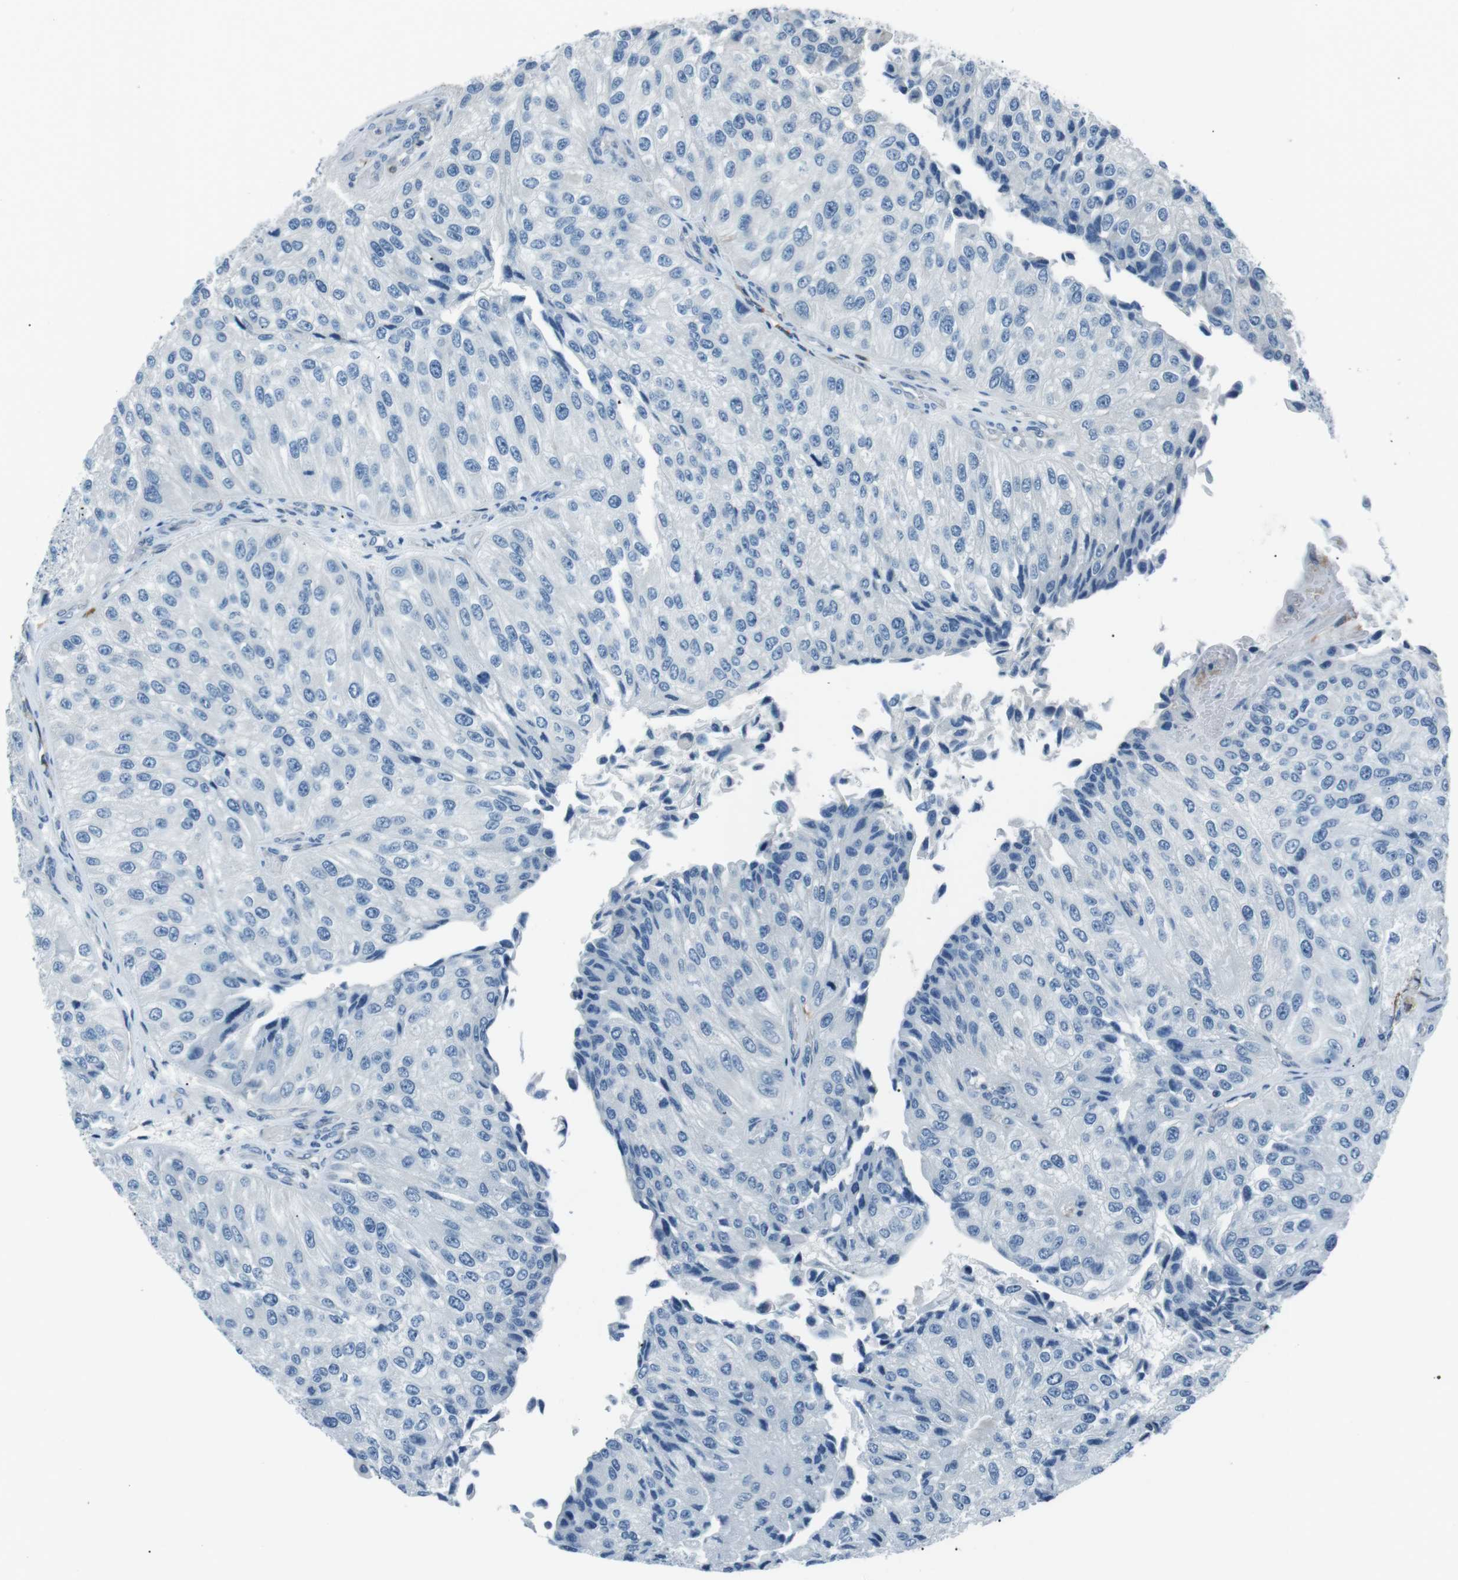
{"staining": {"intensity": "negative", "quantity": "none", "location": "none"}, "tissue": "urothelial cancer", "cell_type": "Tumor cells", "image_type": "cancer", "snomed": [{"axis": "morphology", "description": "Urothelial carcinoma, High grade"}, {"axis": "topography", "description": "Kidney"}, {"axis": "topography", "description": "Urinary bladder"}], "caption": "There is no significant expression in tumor cells of urothelial carcinoma (high-grade).", "gene": "CSF2RA", "patient": {"sex": "male", "age": 77}}